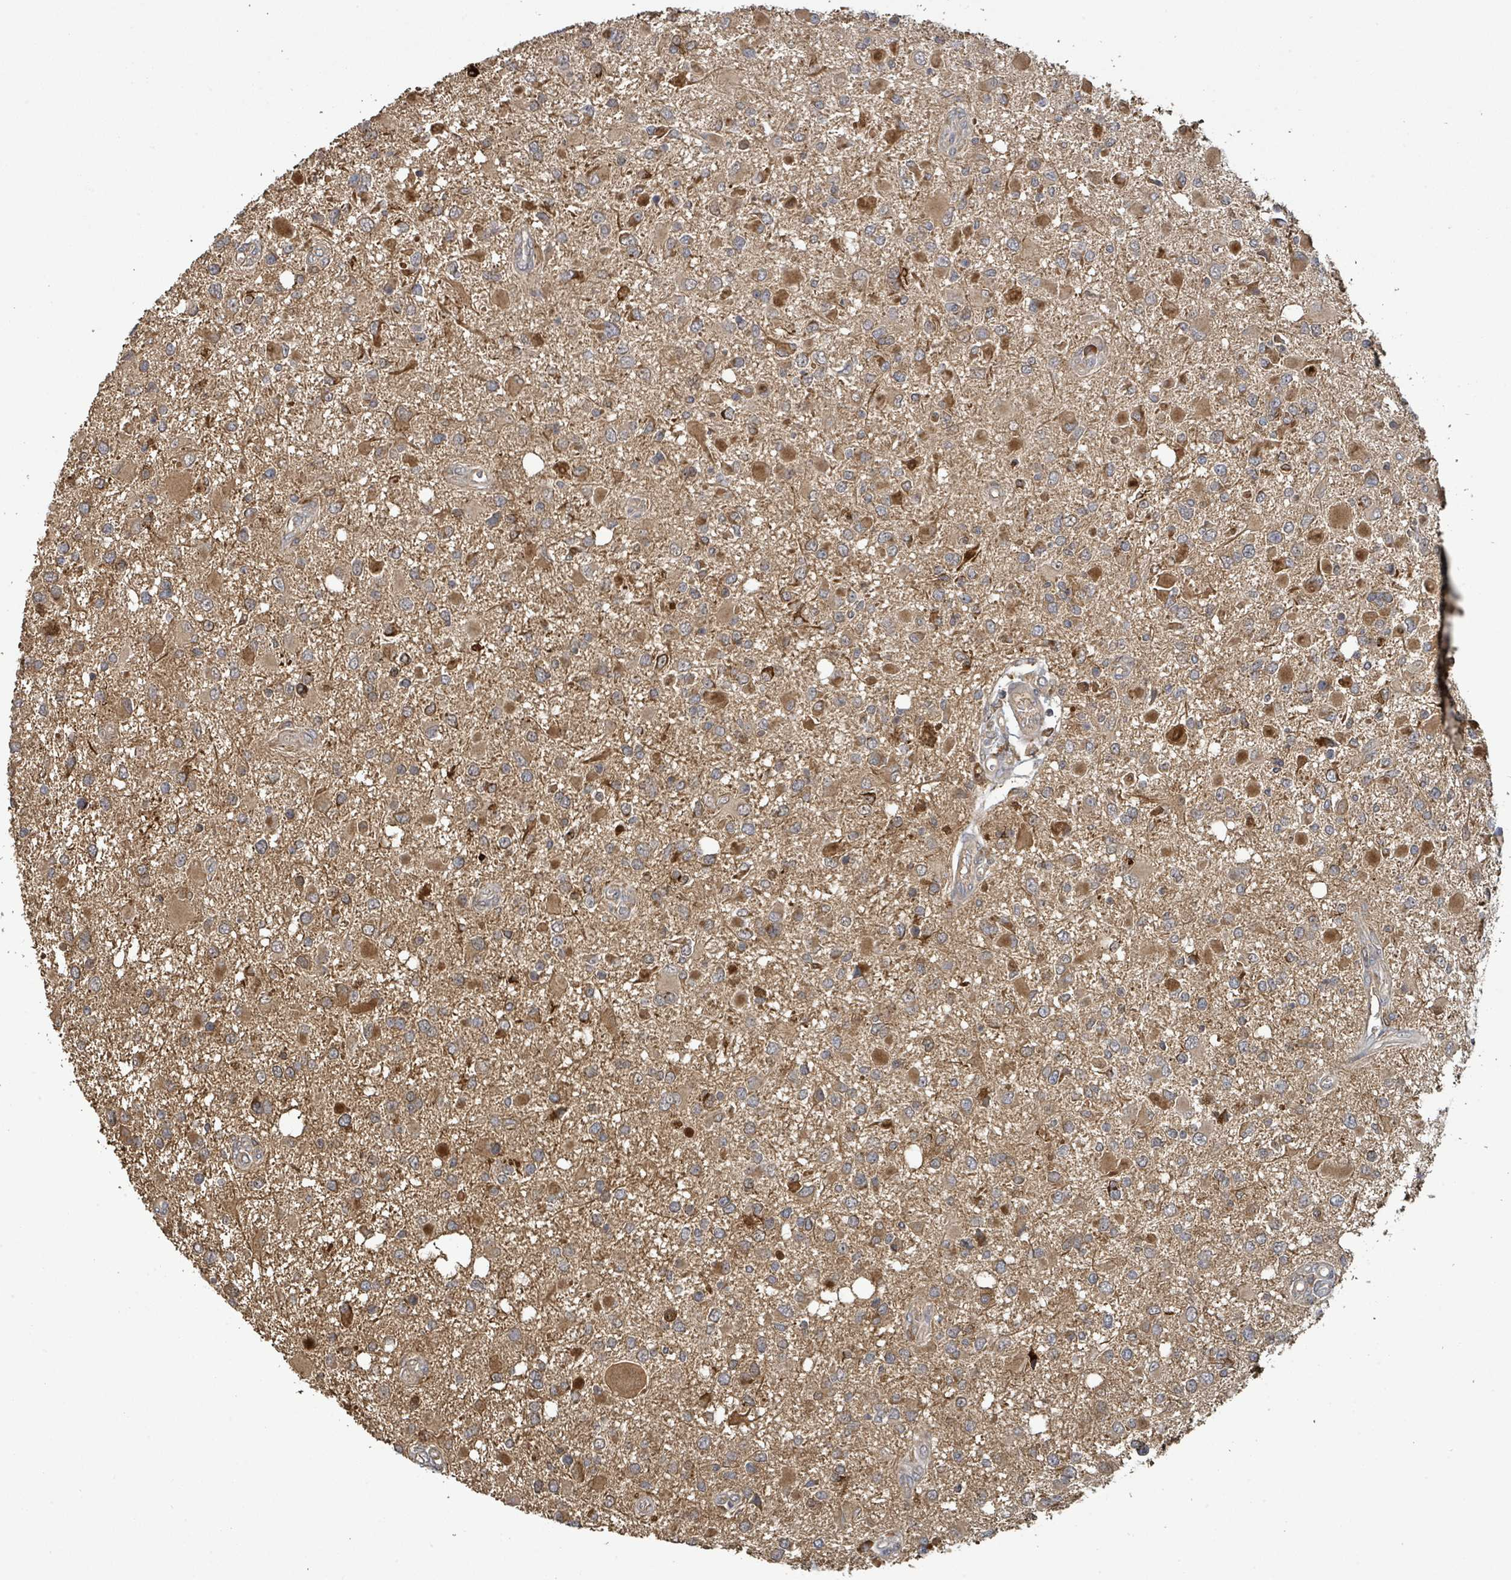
{"staining": {"intensity": "moderate", "quantity": "25%-75%", "location": "cytoplasmic/membranous"}, "tissue": "glioma", "cell_type": "Tumor cells", "image_type": "cancer", "snomed": [{"axis": "morphology", "description": "Glioma, malignant, High grade"}, {"axis": "topography", "description": "Brain"}], "caption": "This is a micrograph of IHC staining of glioma, which shows moderate staining in the cytoplasmic/membranous of tumor cells.", "gene": "STARD4", "patient": {"sex": "male", "age": 53}}